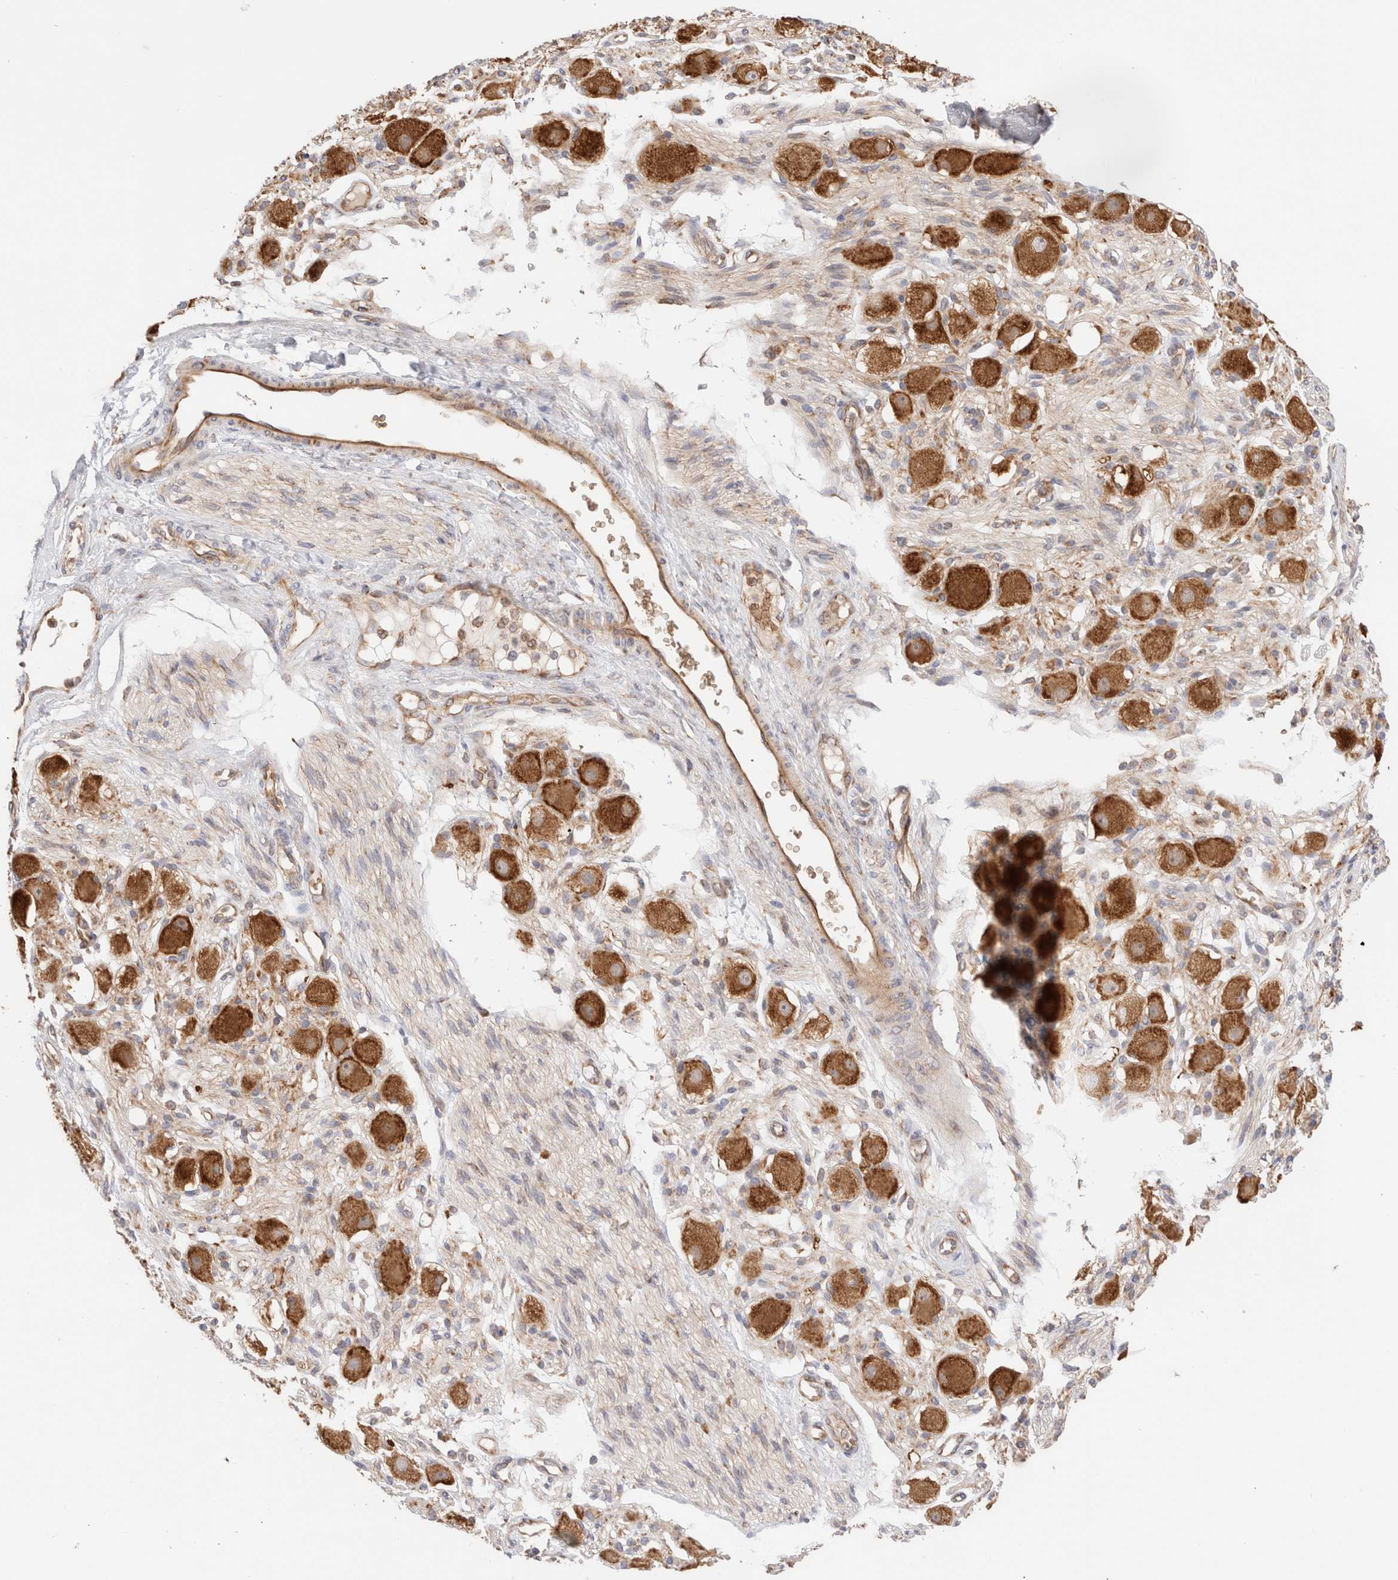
{"staining": {"intensity": "weak", "quantity": "25%-75%", "location": "cytoplasmic/membranous"}, "tissue": "adipose tissue", "cell_type": "Adipocytes", "image_type": "normal", "snomed": [{"axis": "morphology", "description": "Normal tissue, NOS"}, {"axis": "topography", "description": "Kidney"}, {"axis": "topography", "description": "Peripheral nerve tissue"}], "caption": "Immunohistochemistry staining of unremarkable adipose tissue, which reveals low levels of weak cytoplasmic/membranous expression in approximately 25%-75% of adipocytes indicating weak cytoplasmic/membranous protein staining. The staining was performed using DAB (brown) for protein detection and nuclei were counterstained in hematoxylin (blue).", "gene": "UTS2B", "patient": {"sex": "male", "age": 7}}